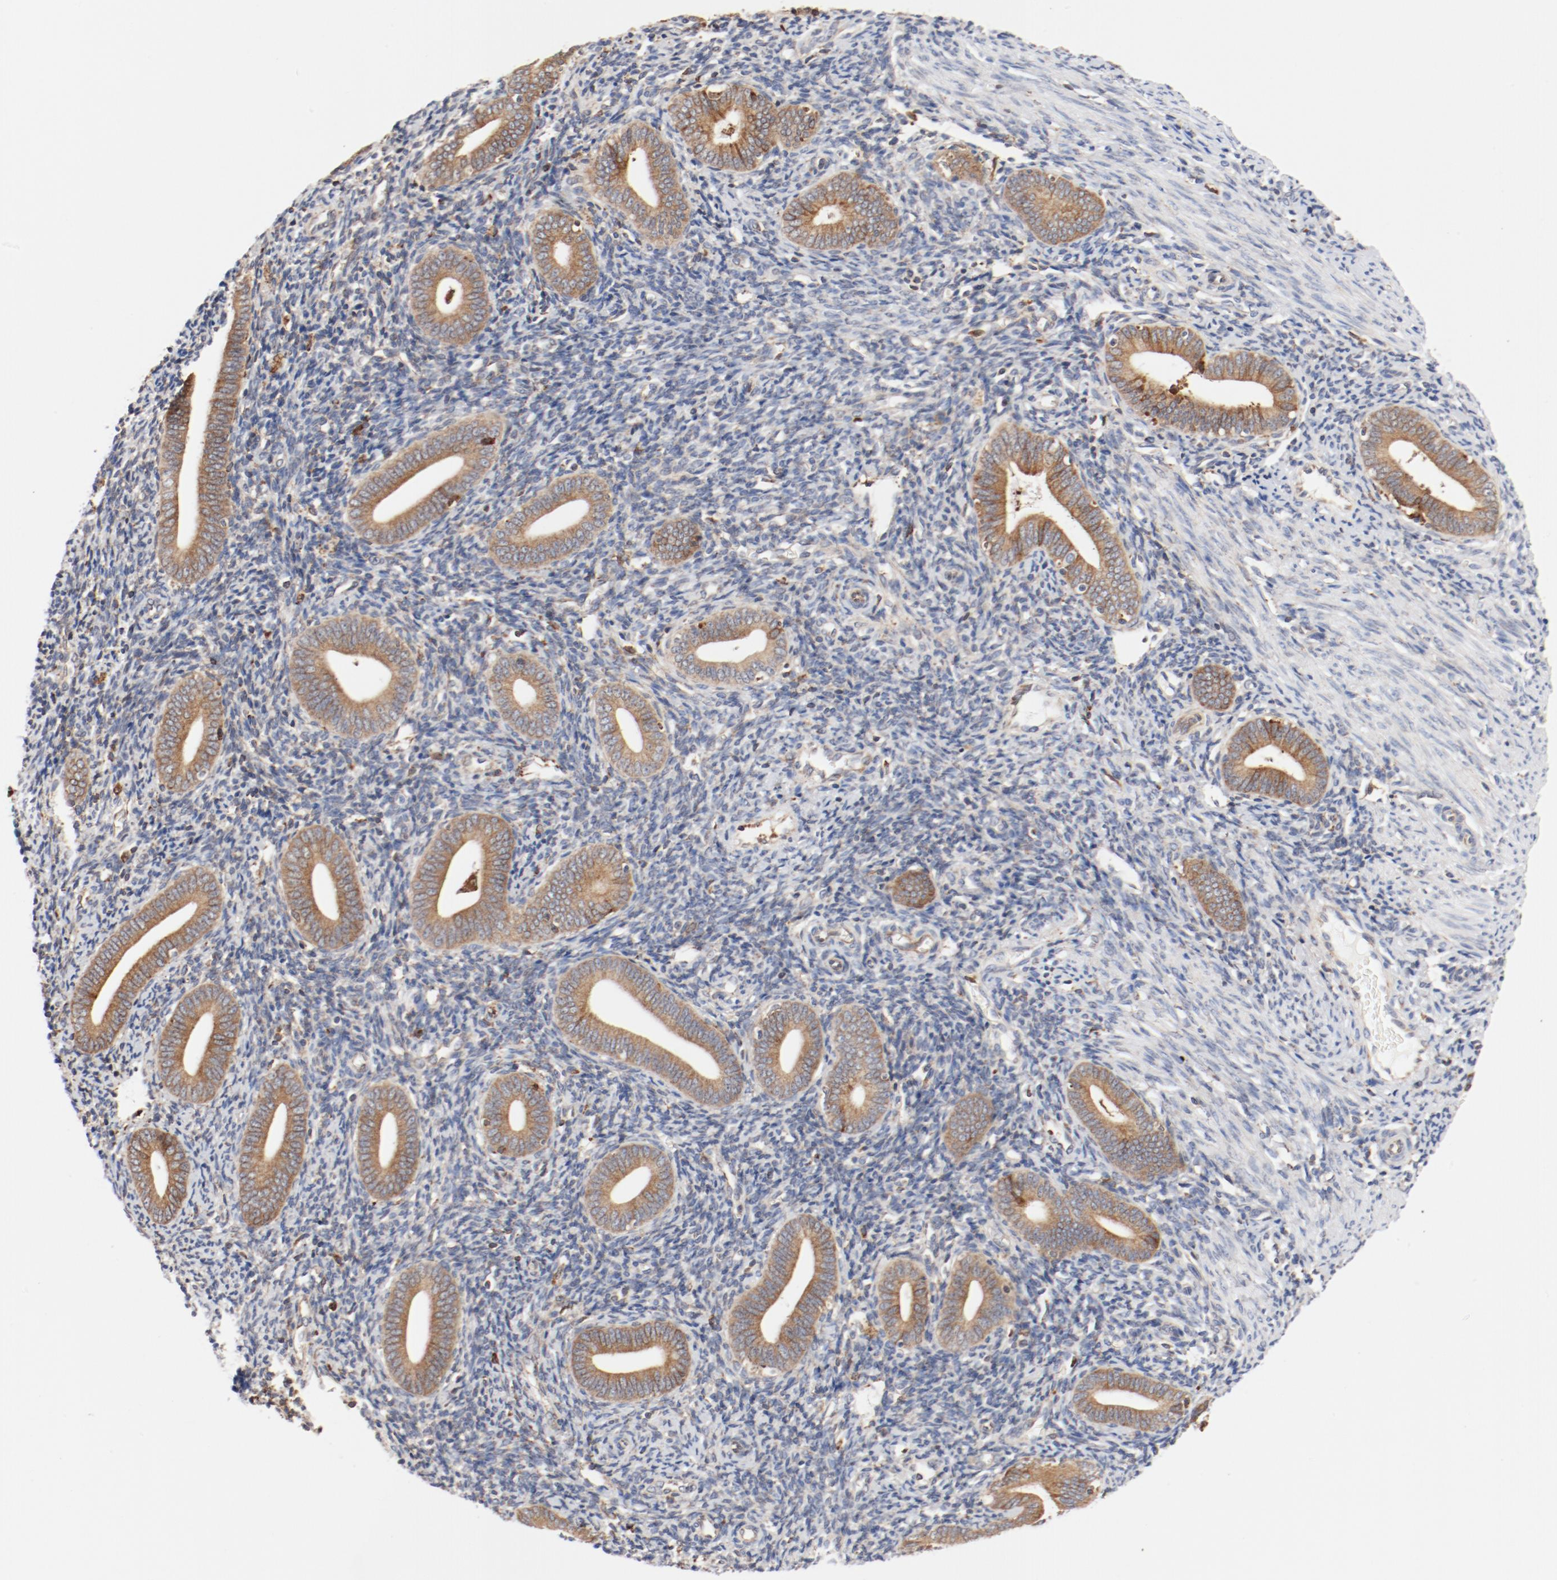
{"staining": {"intensity": "moderate", "quantity": "<25%", "location": "cytoplasmic/membranous"}, "tissue": "endometrium", "cell_type": "Cells in endometrial stroma", "image_type": "normal", "snomed": [{"axis": "morphology", "description": "Normal tissue, NOS"}, {"axis": "topography", "description": "Uterus"}, {"axis": "topography", "description": "Endometrium"}], "caption": "Human endometrium stained for a protein (brown) displays moderate cytoplasmic/membranous positive expression in about <25% of cells in endometrial stroma.", "gene": "PDPK1", "patient": {"sex": "female", "age": 33}}